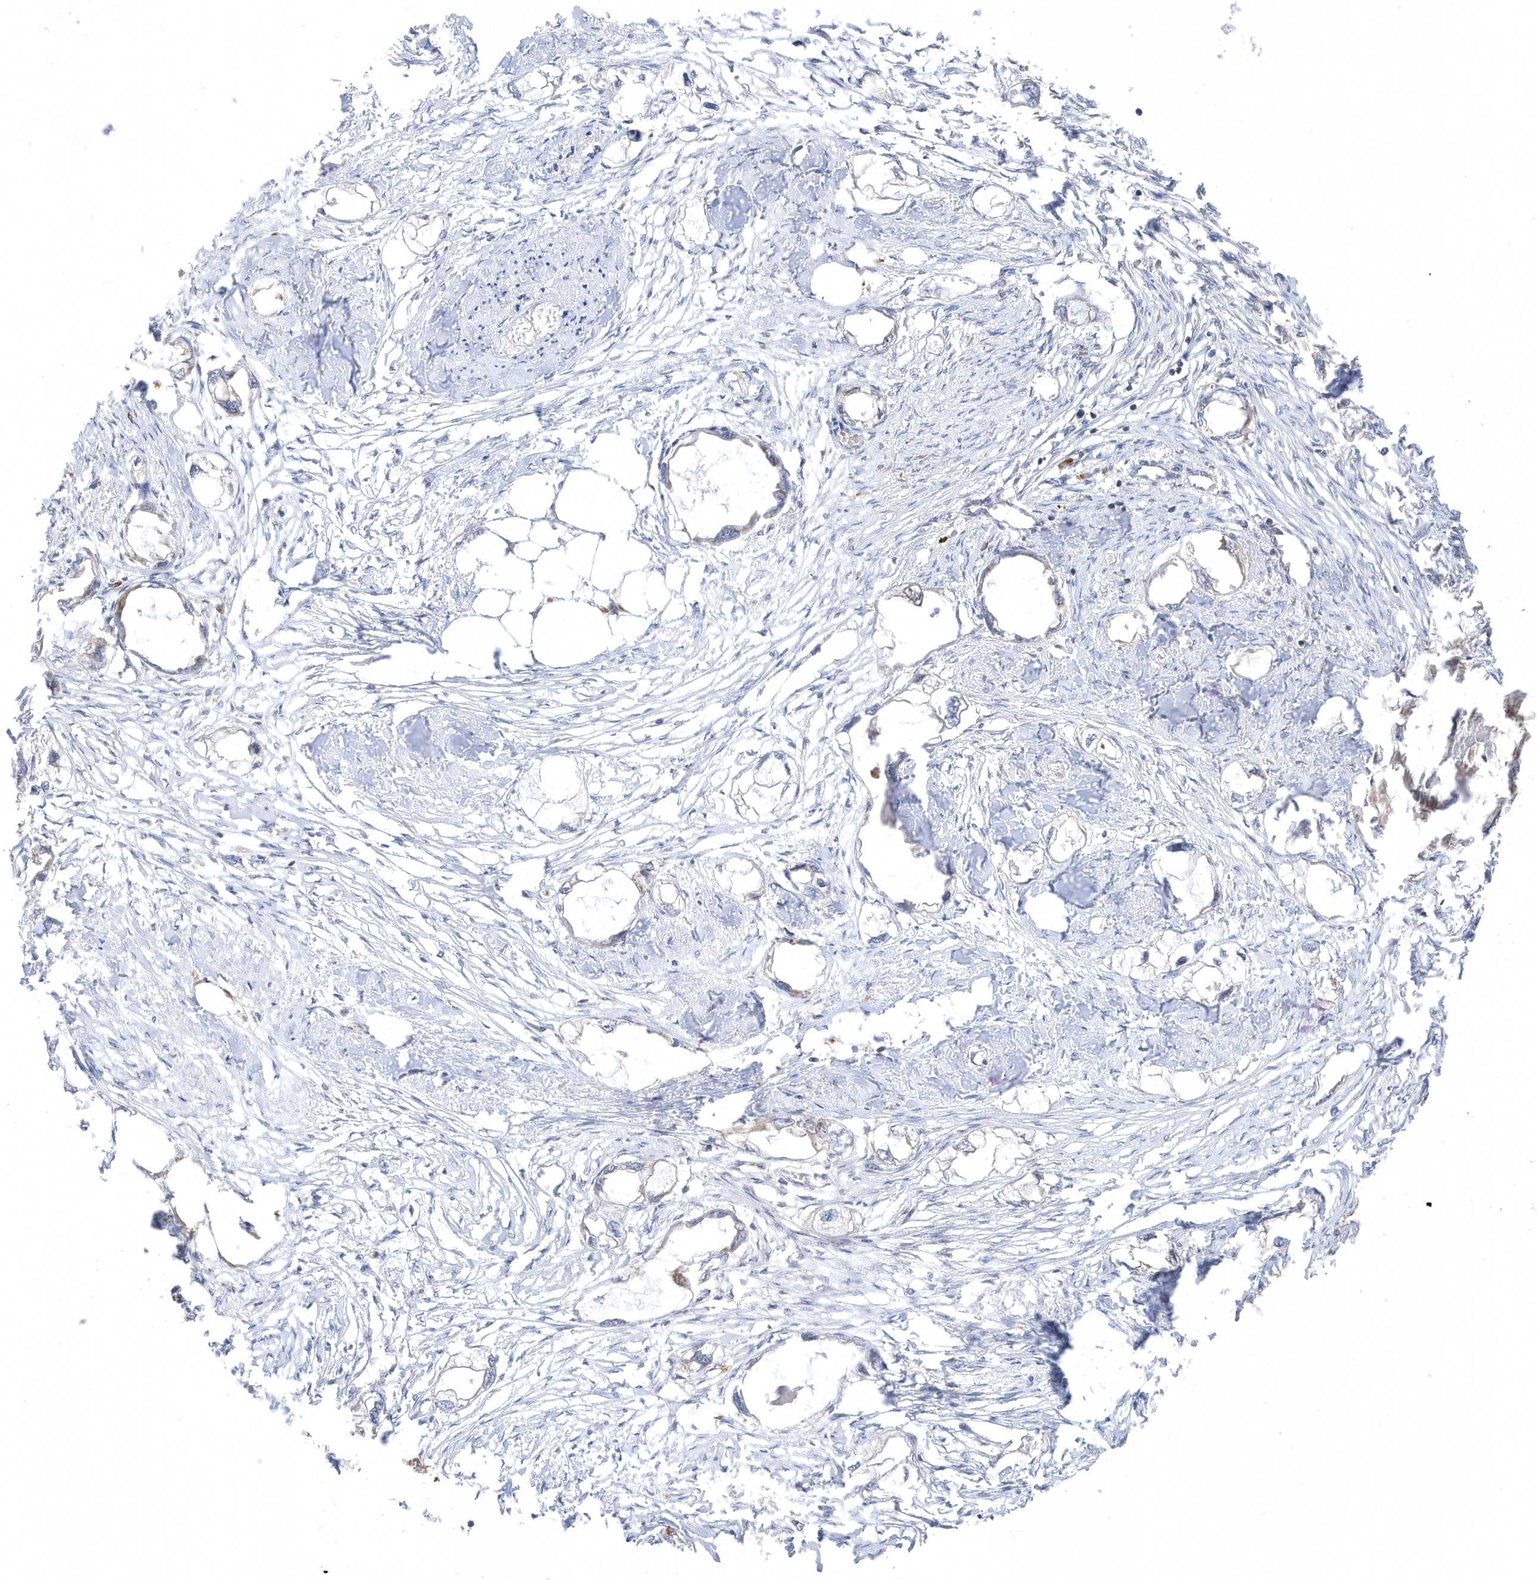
{"staining": {"intensity": "negative", "quantity": "none", "location": "none"}, "tissue": "endometrial cancer", "cell_type": "Tumor cells", "image_type": "cancer", "snomed": [{"axis": "morphology", "description": "Adenocarcinoma, NOS"}, {"axis": "morphology", "description": "Adenocarcinoma, metastatic, NOS"}, {"axis": "topography", "description": "Adipose tissue"}, {"axis": "topography", "description": "Endometrium"}], "caption": "Micrograph shows no protein expression in tumor cells of endometrial metastatic adenocarcinoma tissue. (DAB immunohistochemistry (IHC) visualized using brightfield microscopy, high magnification).", "gene": "METTL21A", "patient": {"sex": "female", "age": 67}}